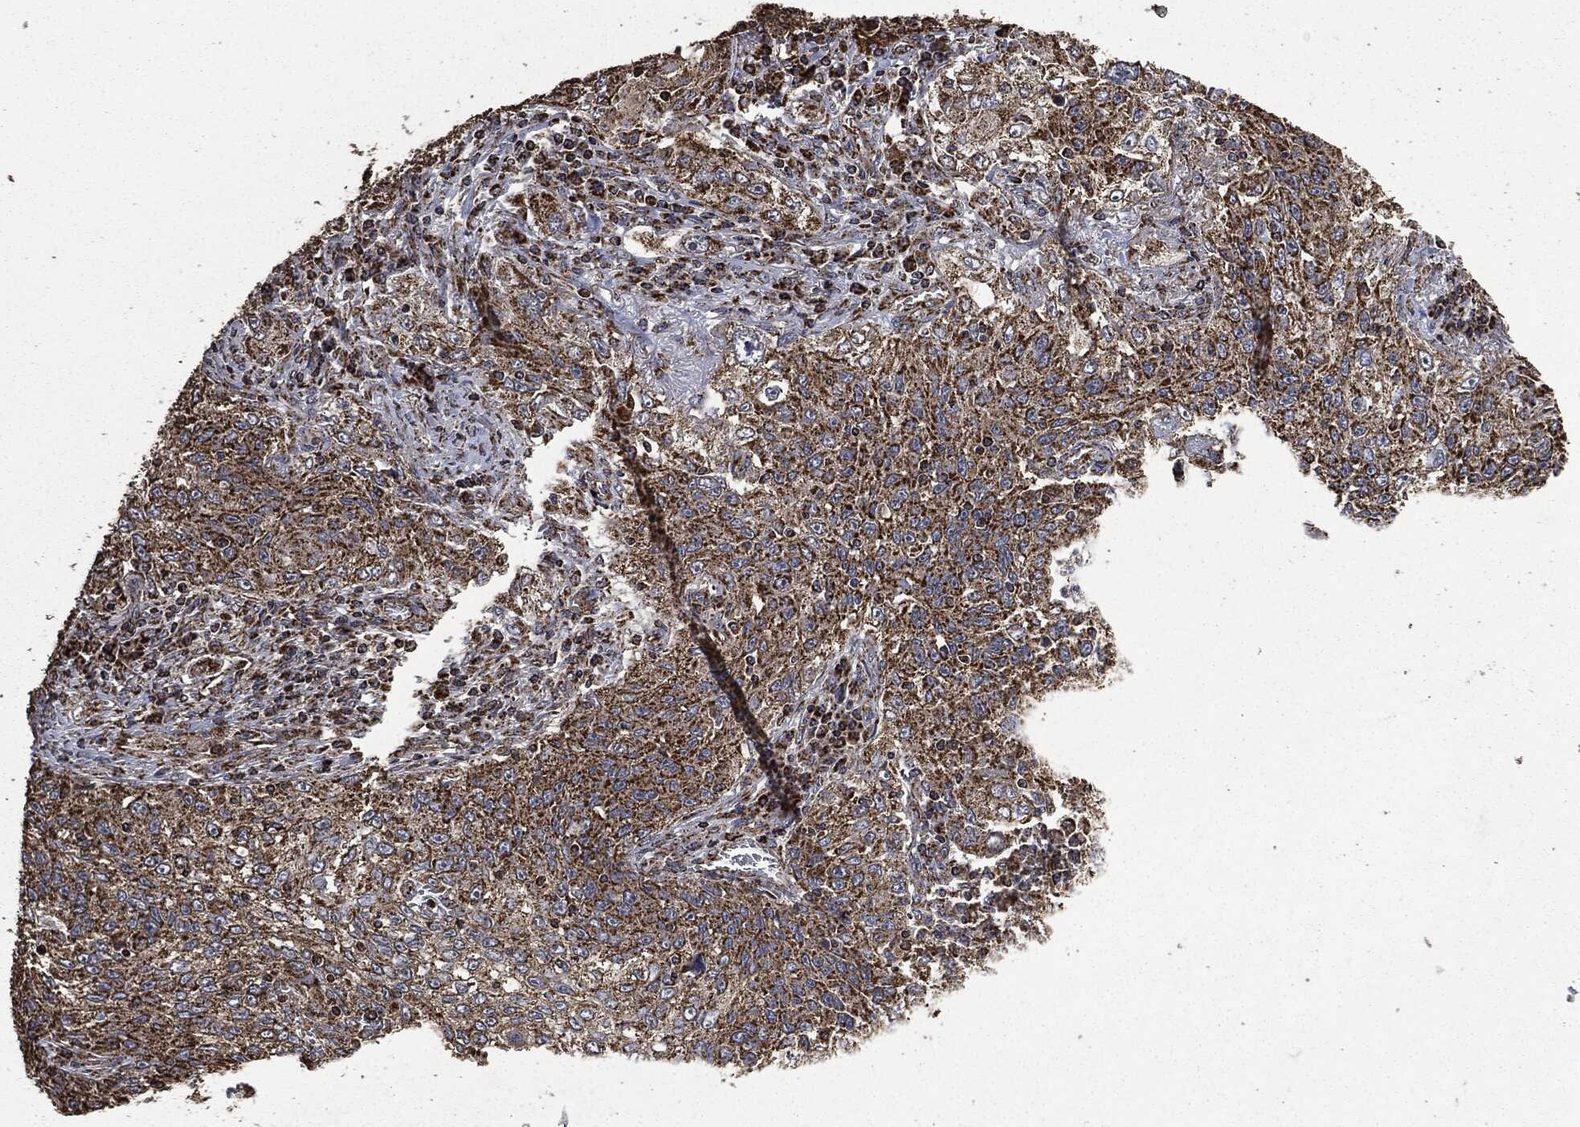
{"staining": {"intensity": "strong", "quantity": ">75%", "location": "cytoplasmic/membranous"}, "tissue": "lung cancer", "cell_type": "Tumor cells", "image_type": "cancer", "snomed": [{"axis": "morphology", "description": "Squamous cell carcinoma, NOS"}, {"axis": "topography", "description": "Lung"}], "caption": "Brown immunohistochemical staining in human squamous cell carcinoma (lung) demonstrates strong cytoplasmic/membranous staining in approximately >75% of tumor cells. The protein is stained brown, and the nuclei are stained in blue (DAB IHC with brightfield microscopy, high magnification).", "gene": "LIG3", "patient": {"sex": "female", "age": 69}}